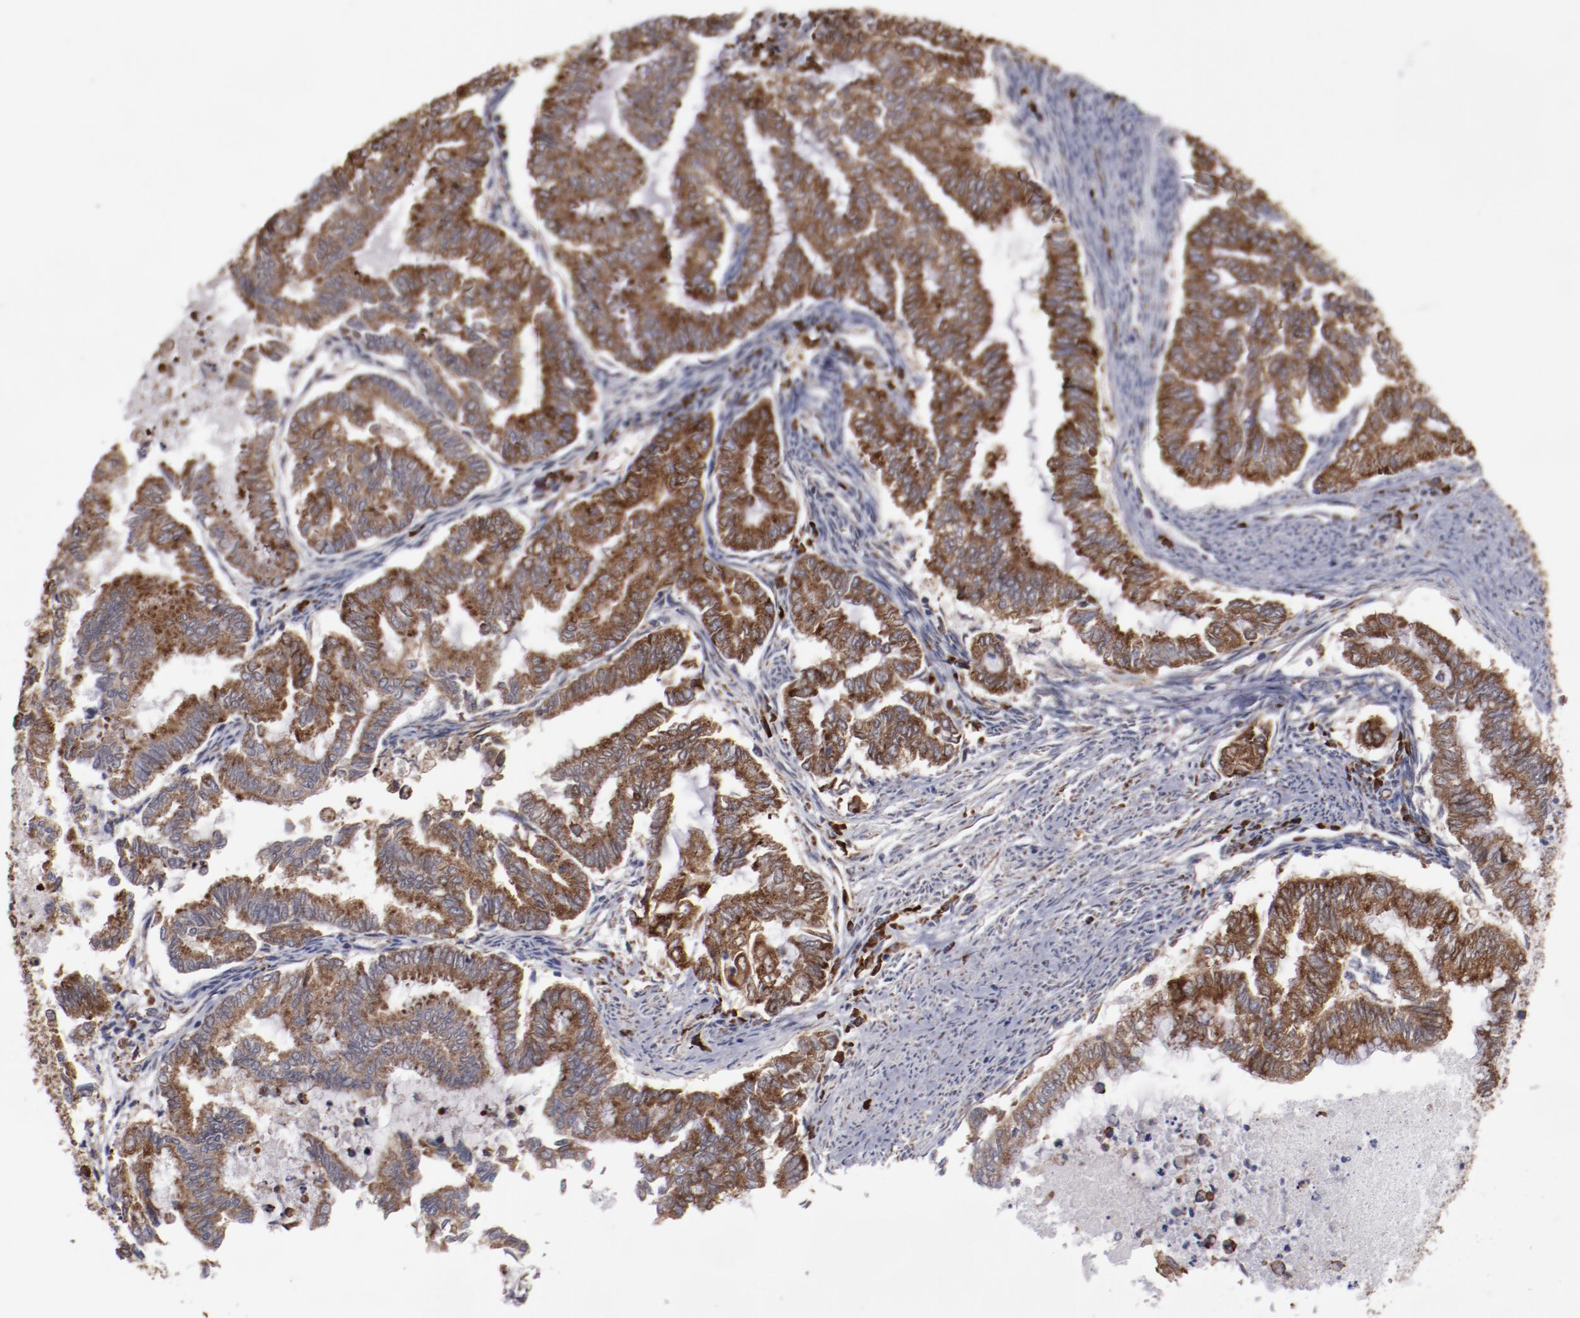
{"staining": {"intensity": "strong", "quantity": ">75%", "location": "cytoplasmic/membranous"}, "tissue": "endometrial cancer", "cell_type": "Tumor cells", "image_type": "cancer", "snomed": [{"axis": "morphology", "description": "Adenocarcinoma, NOS"}, {"axis": "topography", "description": "Endometrium"}], "caption": "This histopathology image exhibits immunohistochemistry (IHC) staining of human endometrial adenocarcinoma, with high strong cytoplasmic/membranous expression in approximately >75% of tumor cells.", "gene": "RPS4Y1", "patient": {"sex": "female", "age": 79}}